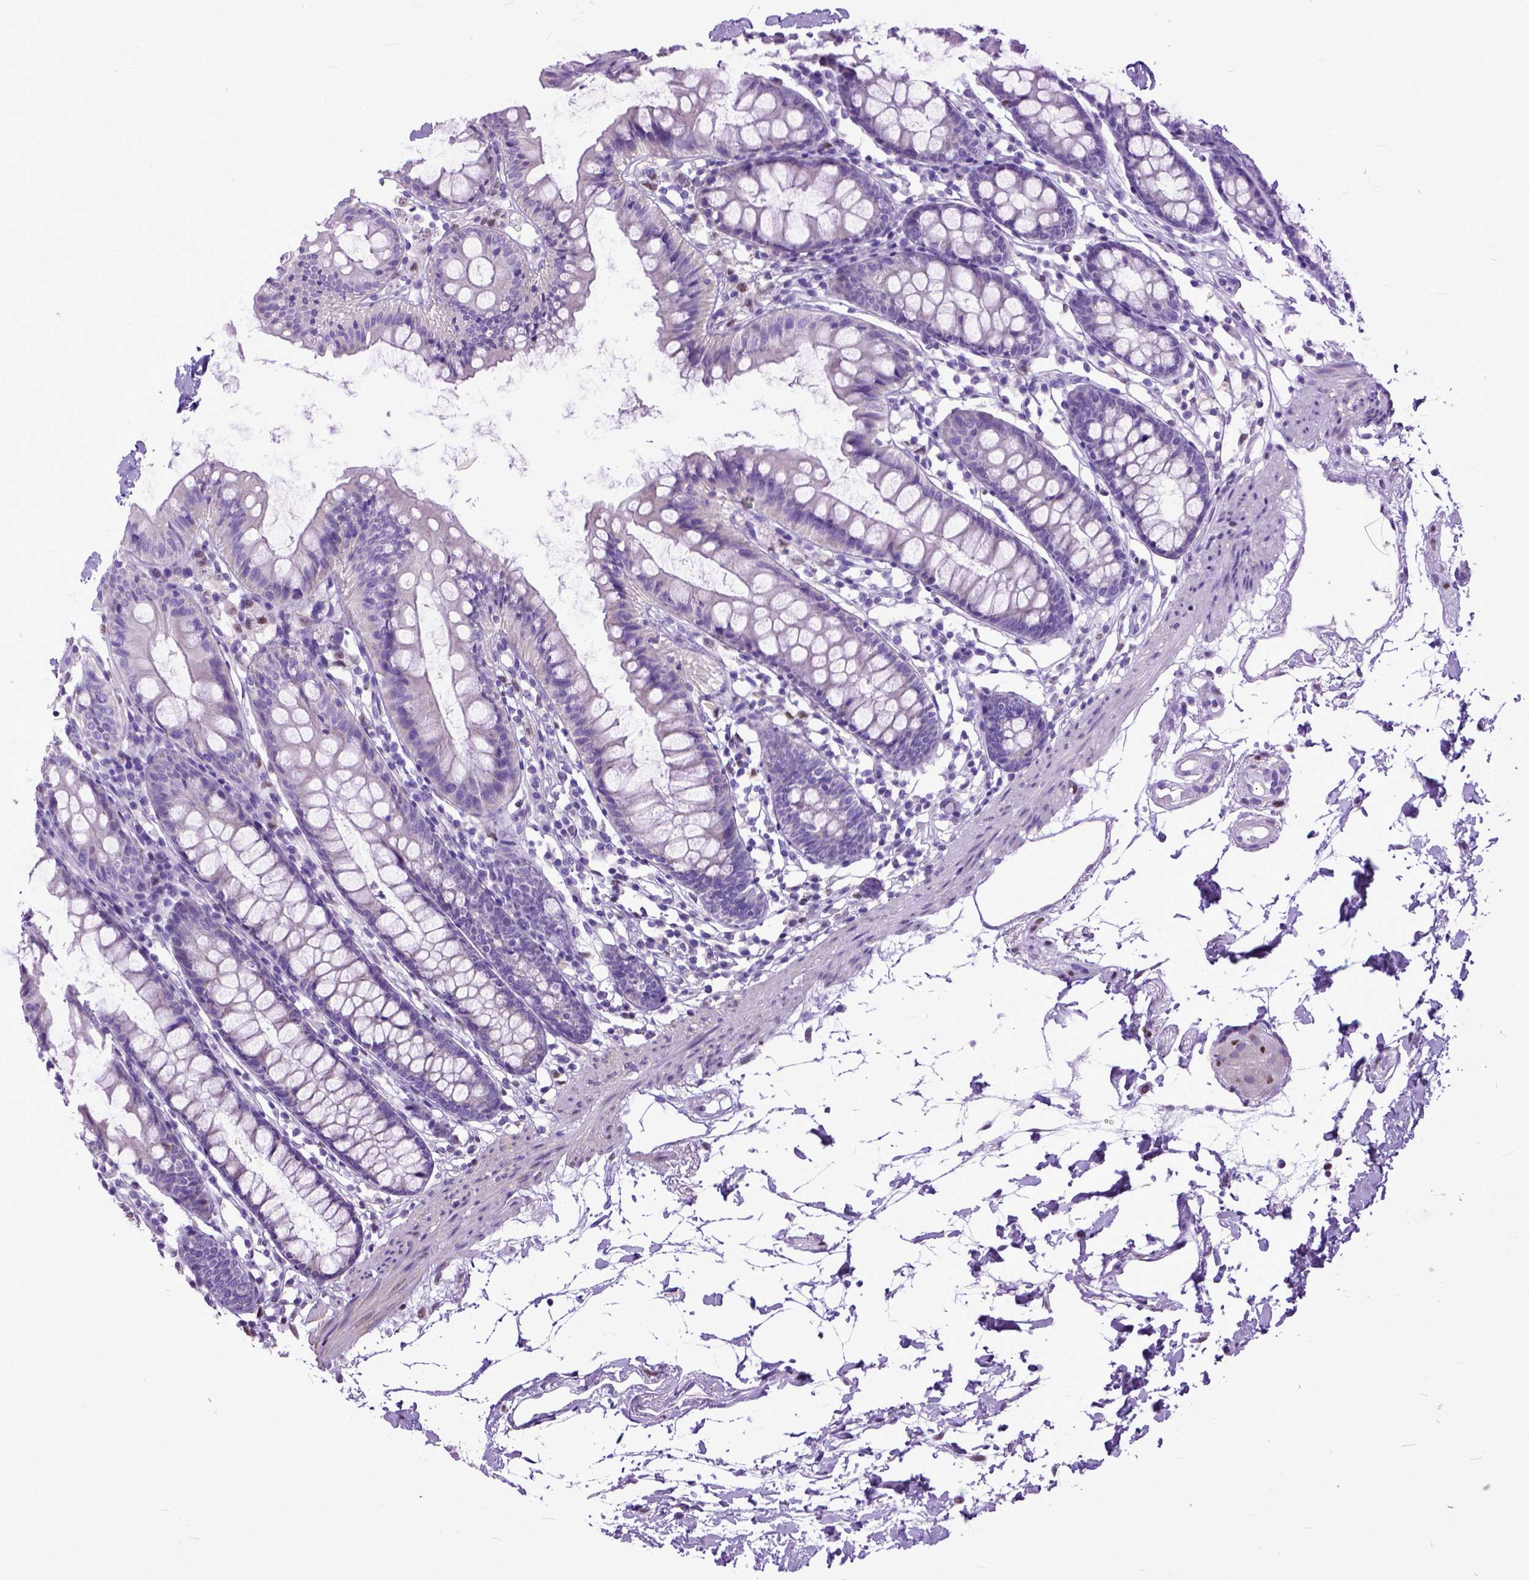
{"staining": {"intensity": "negative", "quantity": "none", "location": "none"}, "tissue": "colon", "cell_type": "Endothelial cells", "image_type": "normal", "snomed": [{"axis": "morphology", "description": "Normal tissue, NOS"}, {"axis": "topography", "description": "Colon"}], "caption": "Immunohistochemistry micrograph of unremarkable colon stained for a protein (brown), which demonstrates no positivity in endothelial cells. (DAB immunohistochemistry visualized using brightfield microscopy, high magnification).", "gene": "CRB1", "patient": {"sex": "female", "age": 84}}